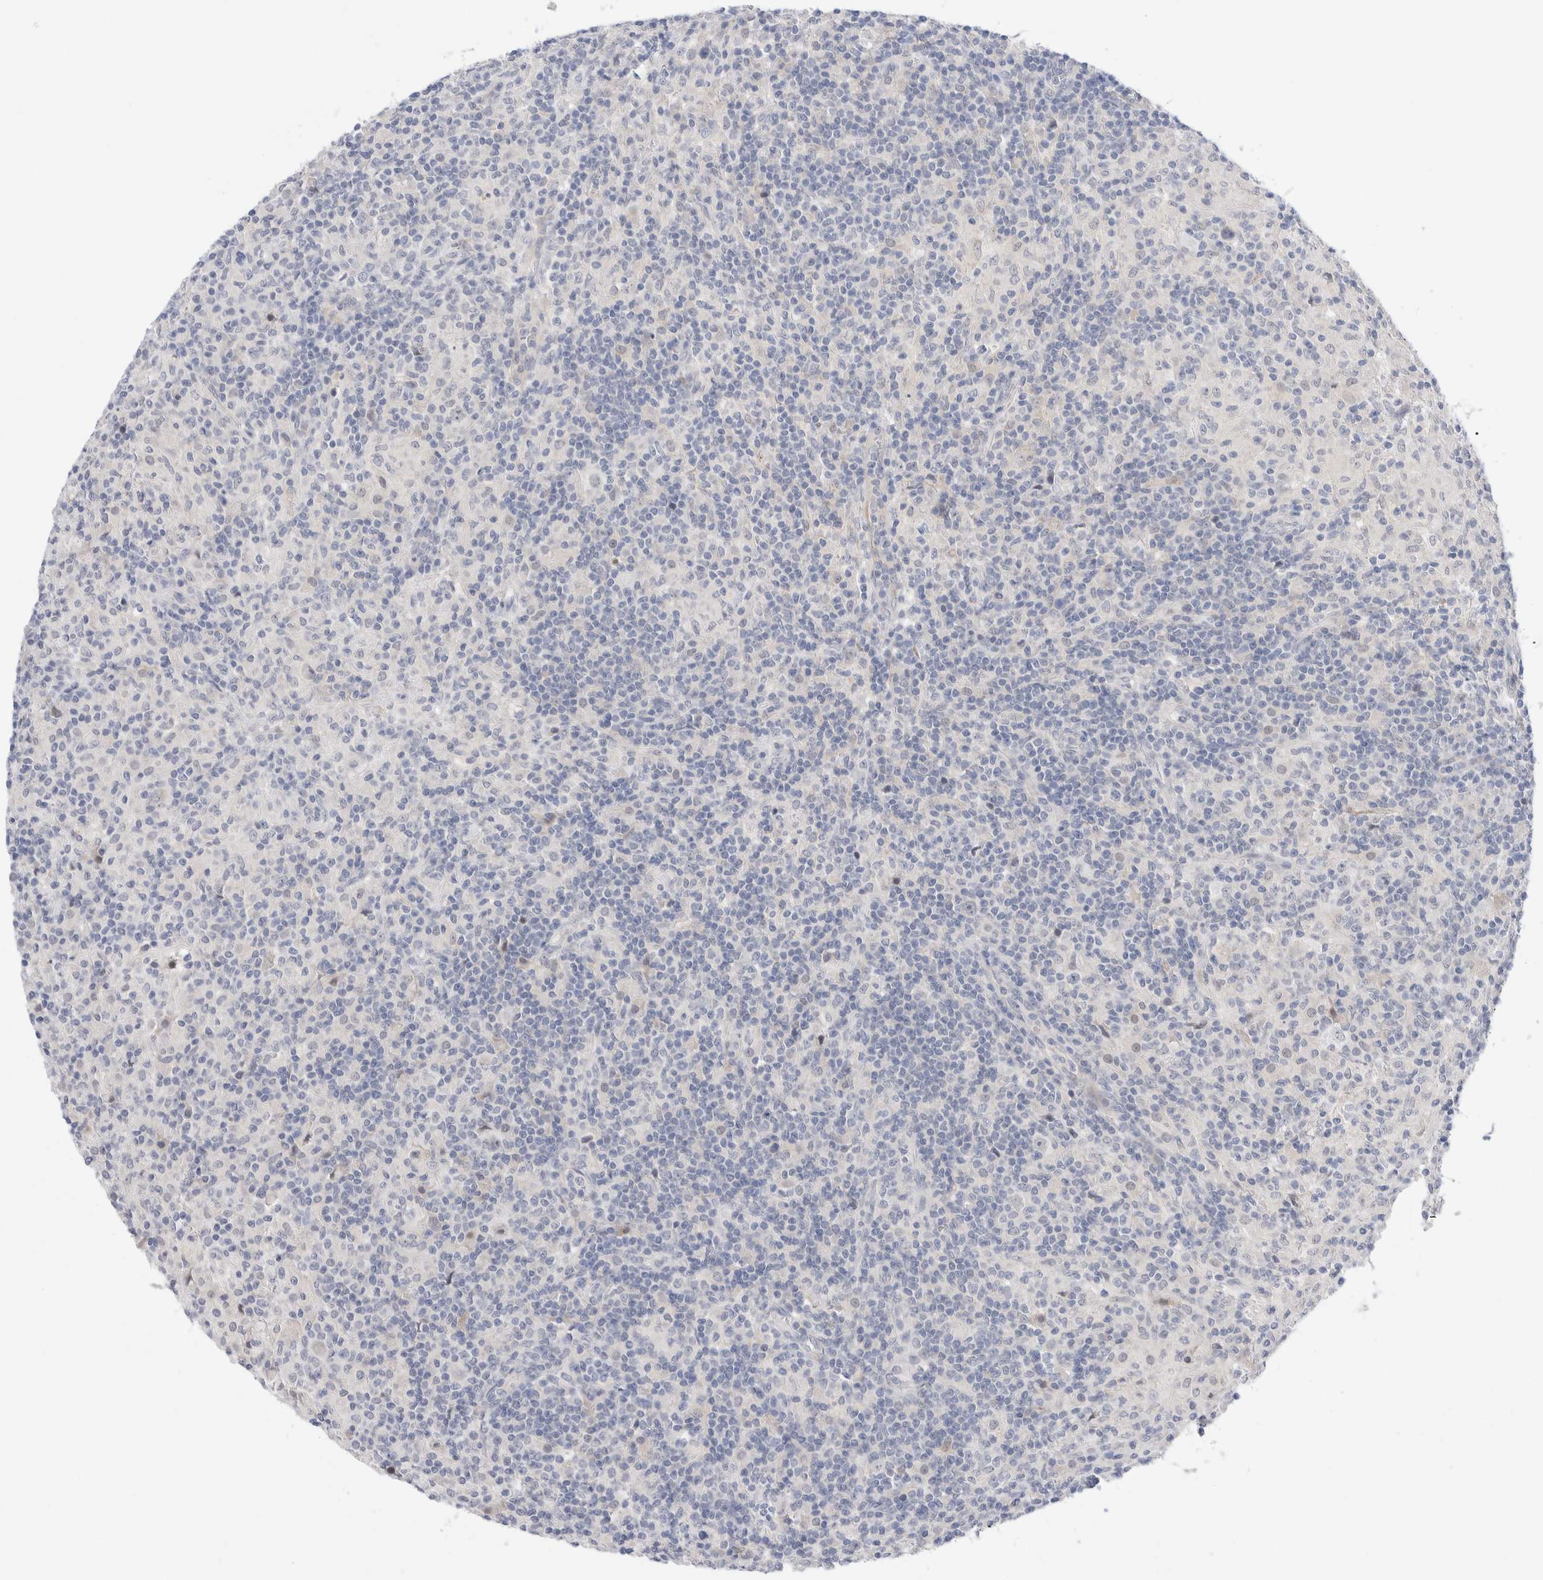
{"staining": {"intensity": "negative", "quantity": "none", "location": "none"}, "tissue": "lymphoma", "cell_type": "Tumor cells", "image_type": "cancer", "snomed": [{"axis": "morphology", "description": "Hodgkin's disease, NOS"}, {"axis": "topography", "description": "Lymph node"}], "caption": "This is an immunohistochemistry (IHC) image of Hodgkin's disease. There is no expression in tumor cells.", "gene": "DNAJB6", "patient": {"sex": "male", "age": 70}}